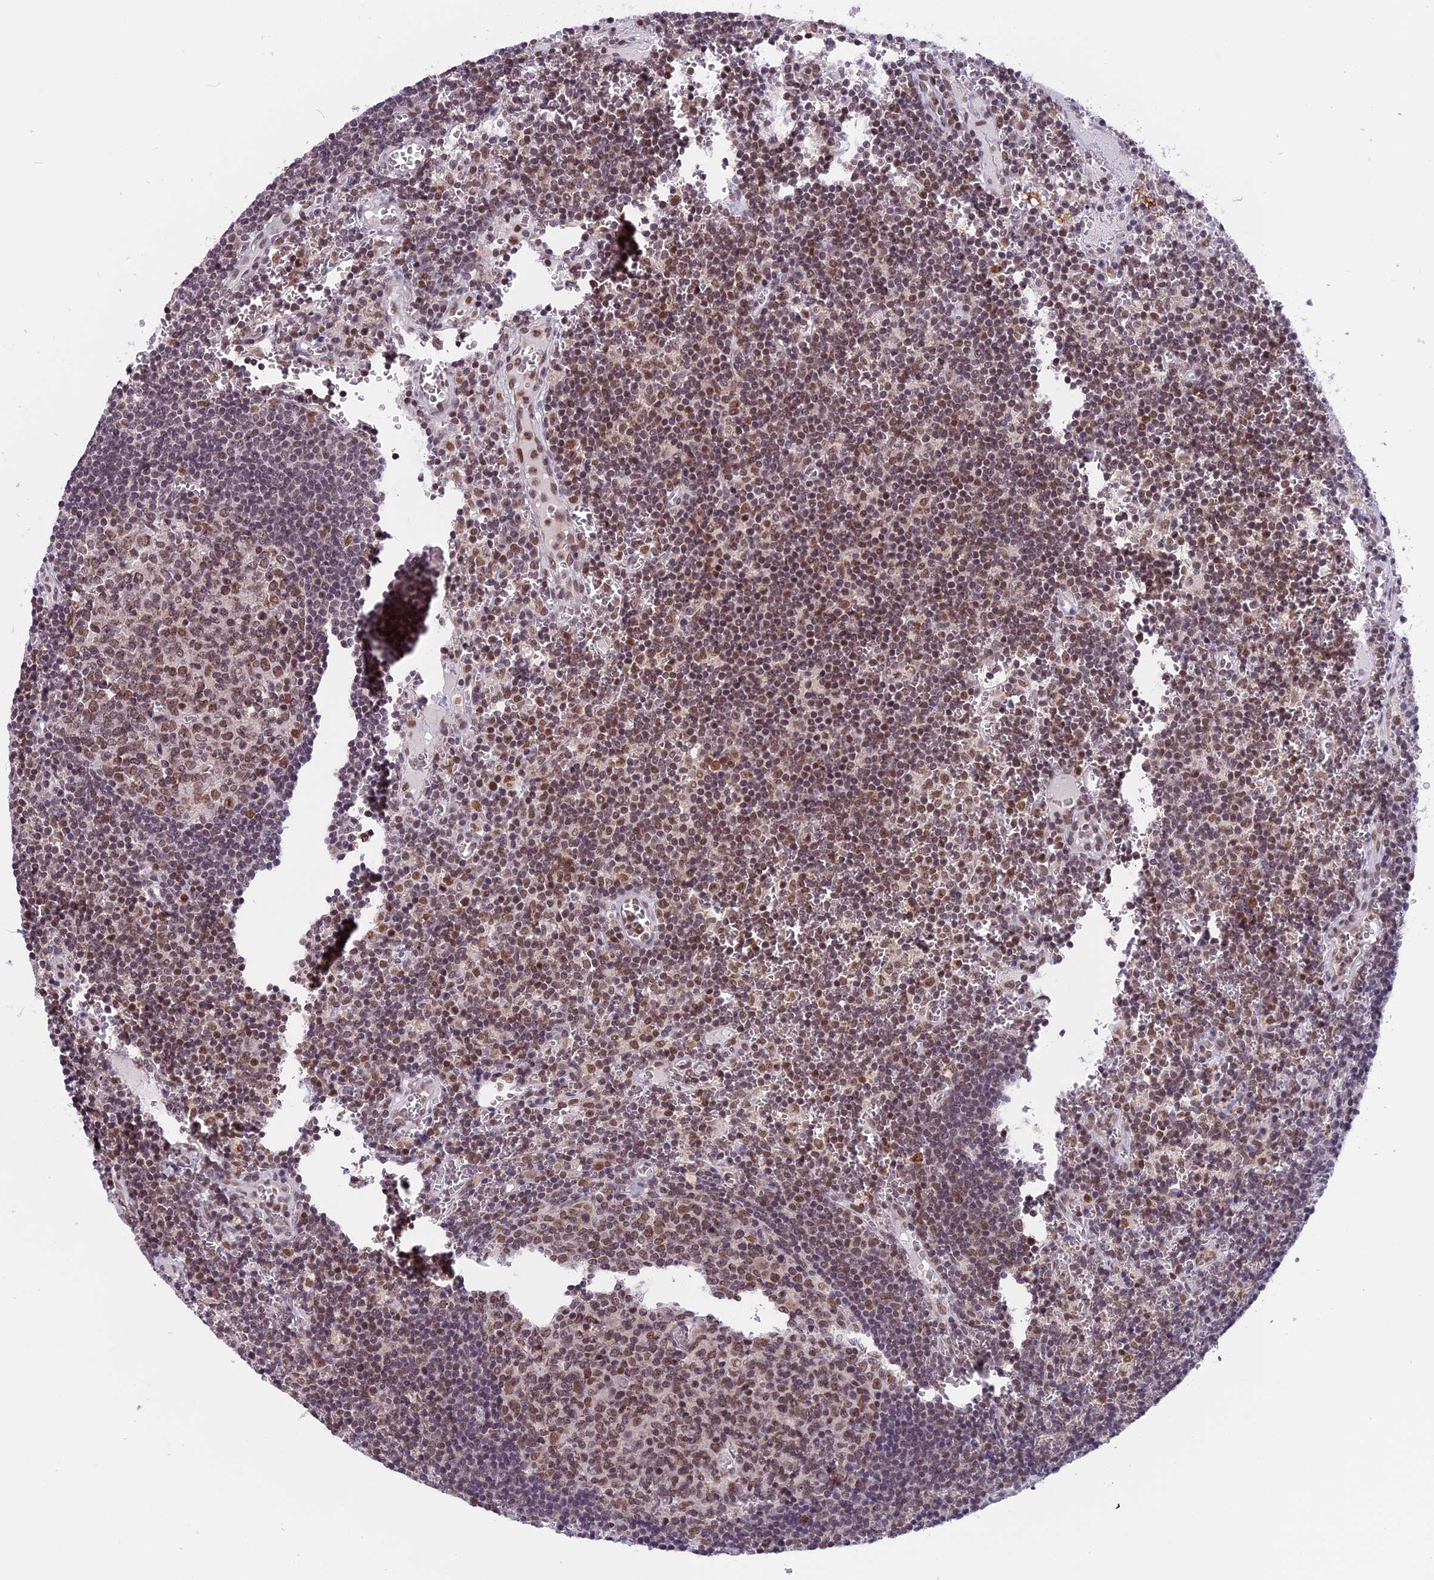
{"staining": {"intensity": "moderate", "quantity": ">75%", "location": "nuclear"}, "tissue": "lymph node", "cell_type": "Germinal center cells", "image_type": "normal", "snomed": [{"axis": "morphology", "description": "Normal tissue, NOS"}, {"axis": "topography", "description": "Lymph node"}], "caption": "This image exhibits normal lymph node stained with immunohistochemistry to label a protein in brown. The nuclear of germinal center cells show moderate positivity for the protein. Nuclei are counter-stained blue.", "gene": "TADA3", "patient": {"sex": "female", "age": 73}}